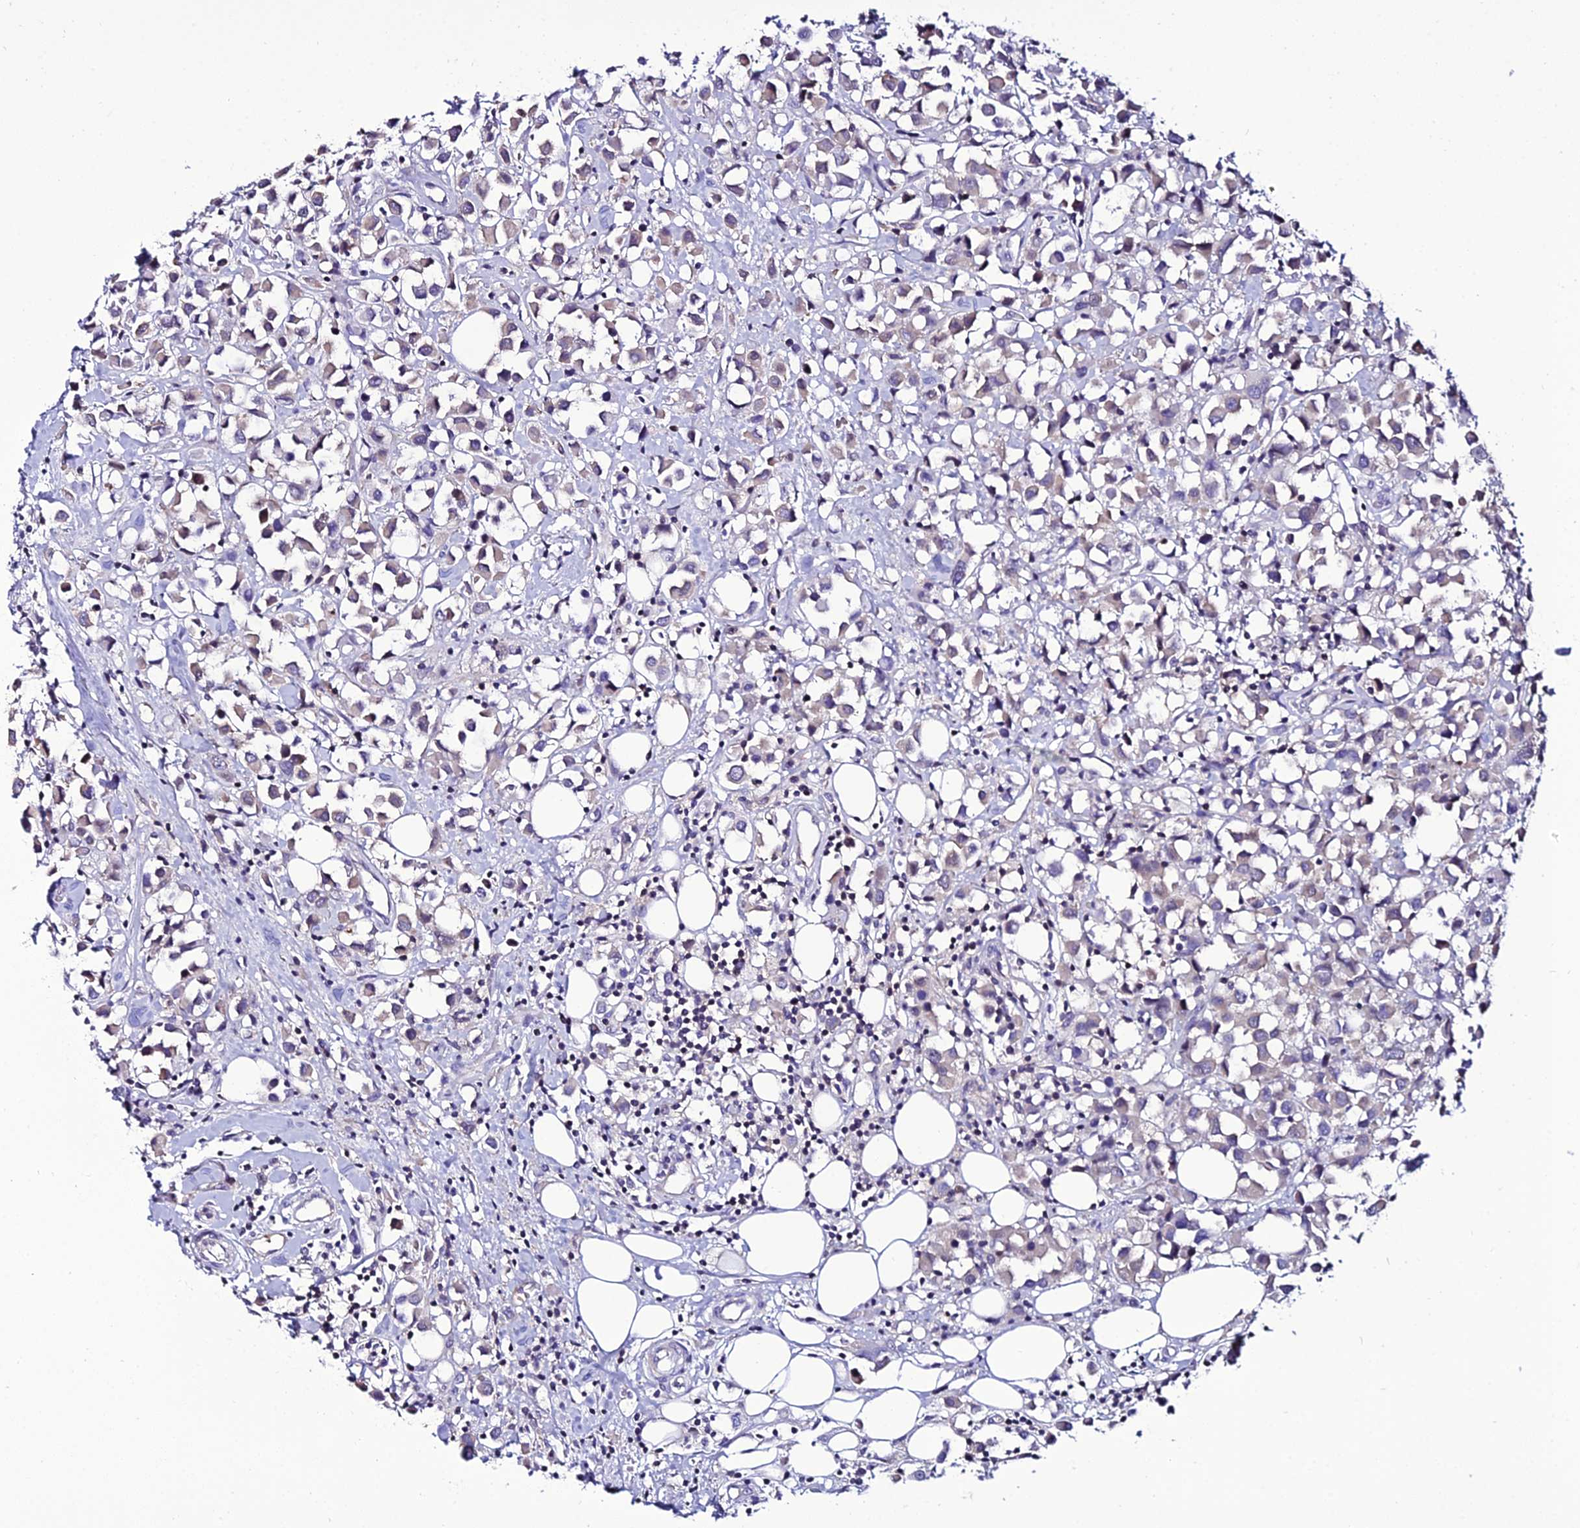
{"staining": {"intensity": "weak", "quantity": "<25%", "location": "cytoplasmic/membranous"}, "tissue": "breast cancer", "cell_type": "Tumor cells", "image_type": "cancer", "snomed": [{"axis": "morphology", "description": "Duct carcinoma"}, {"axis": "topography", "description": "Breast"}], "caption": "Breast cancer (invasive ductal carcinoma) was stained to show a protein in brown. There is no significant expression in tumor cells.", "gene": "DEFB132", "patient": {"sex": "female", "age": 61}}